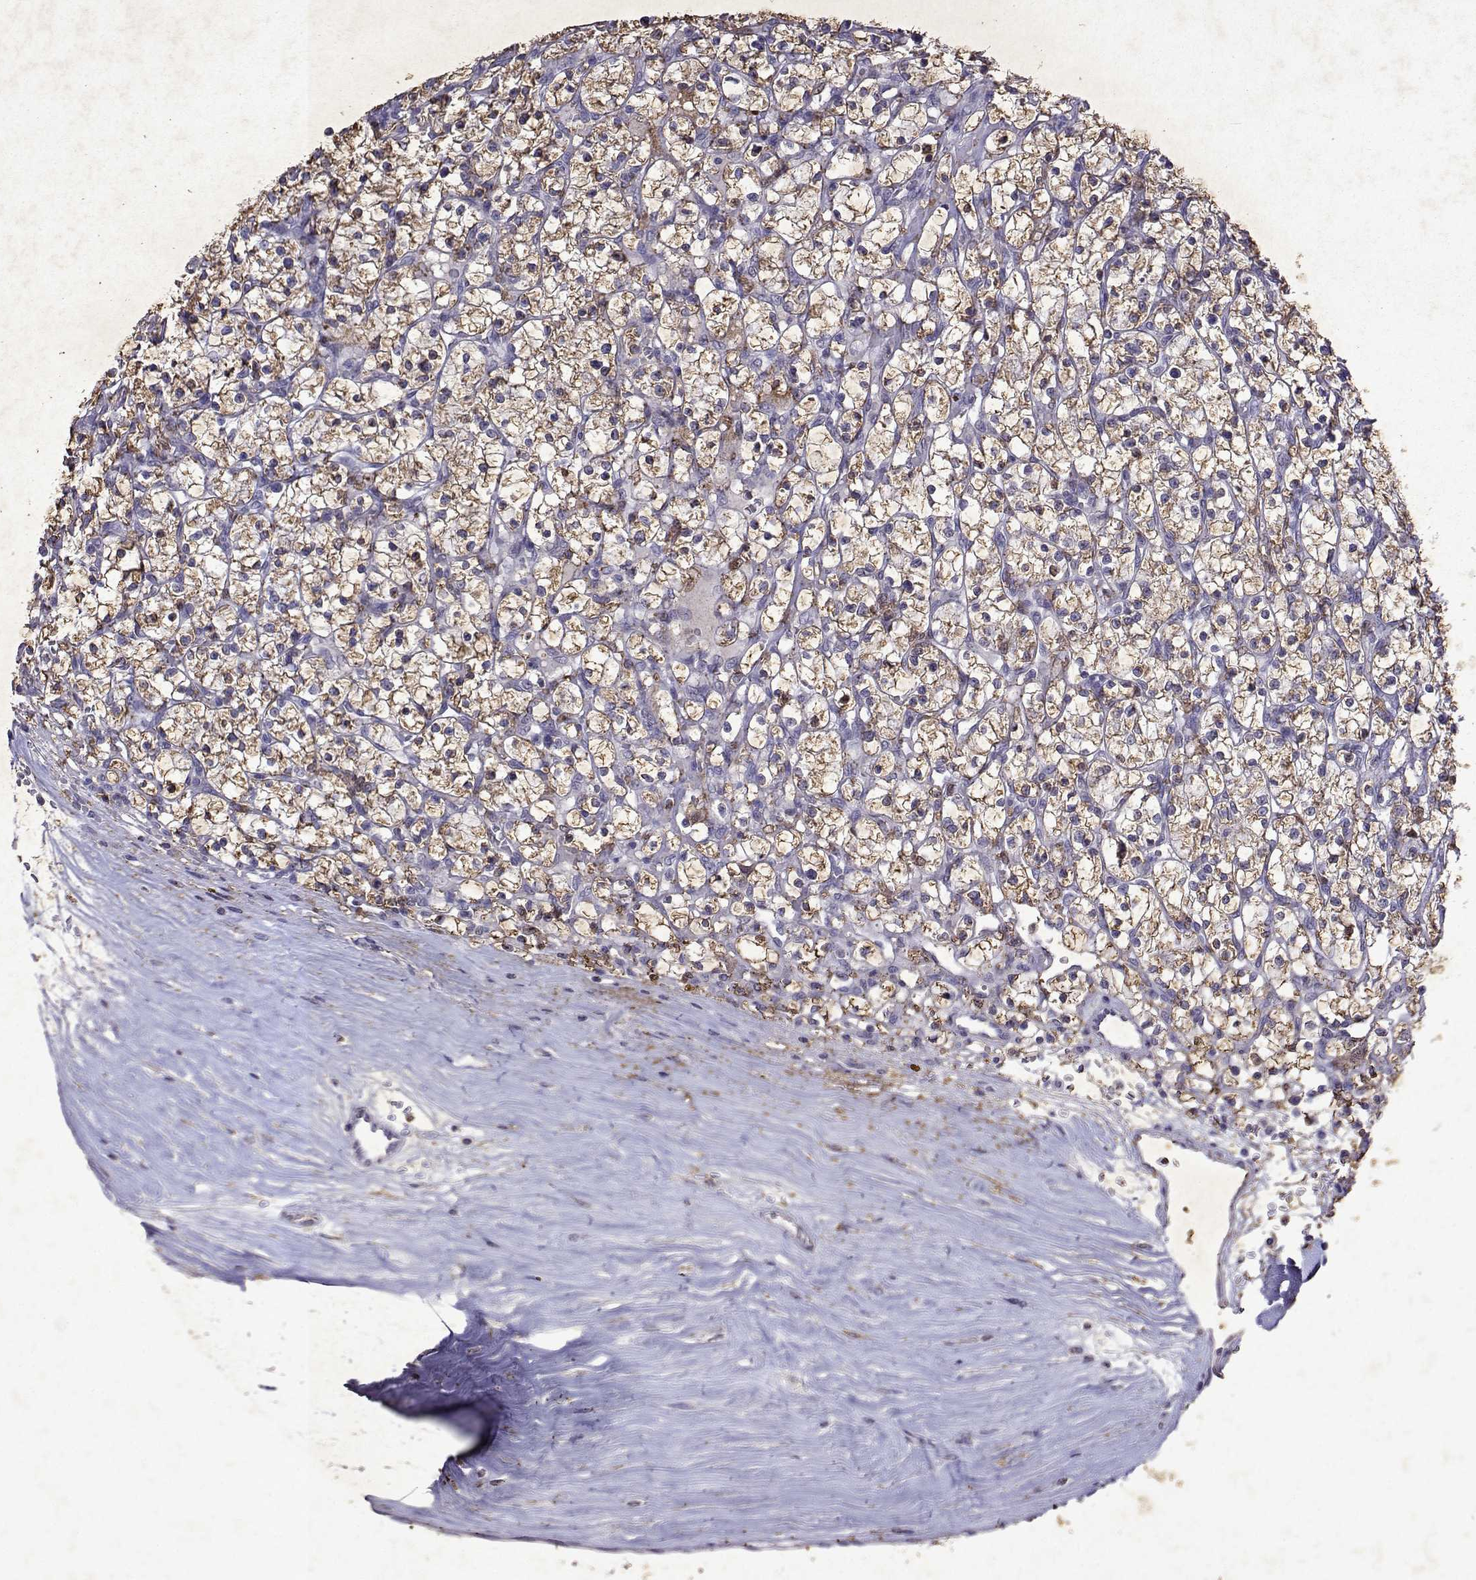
{"staining": {"intensity": "moderate", "quantity": ">75%", "location": "cytoplasmic/membranous"}, "tissue": "renal cancer", "cell_type": "Tumor cells", "image_type": "cancer", "snomed": [{"axis": "morphology", "description": "Adenocarcinoma, NOS"}, {"axis": "topography", "description": "Kidney"}], "caption": "The micrograph reveals a brown stain indicating the presence of a protein in the cytoplasmic/membranous of tumor cells in renal cancer (adenocarcinoma). (Brightfield microscopy of DAB IHC at high magnification).", "gene": "DUSP28", "patient": {"sex": "female", "age": 64}}